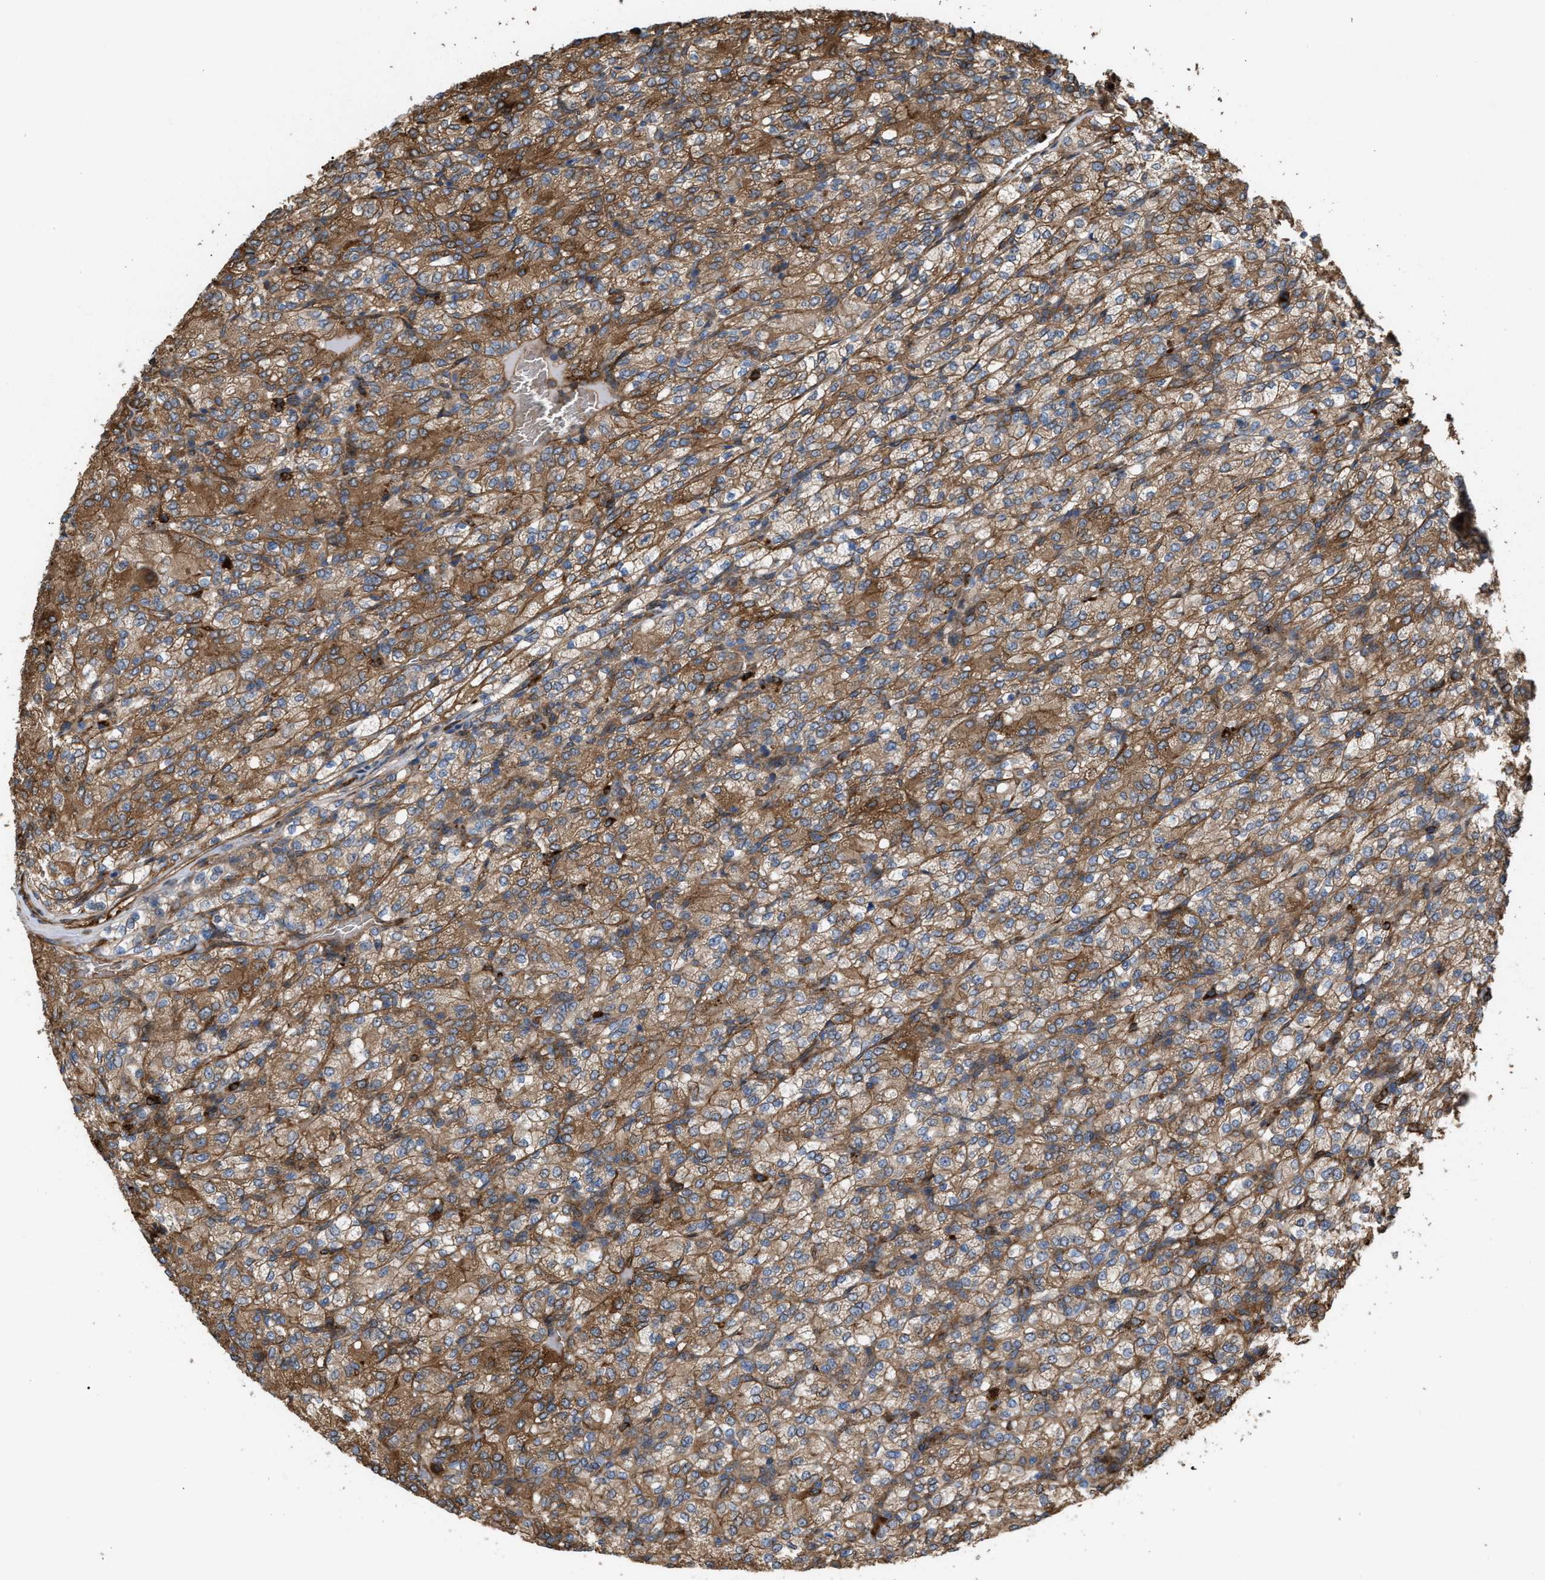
{"staining": {"intensity": "moderate", "quantity": ">75%", "location": "cytoplasmic/membranous"}, "tissue": "renal cancer", "cell_type": "Tumor cells", "image_type": "cancer", "snomed": [{"axis": "morphology", "description": "Adenocarcinoma, NOS"}, {"axis": "topography", "description": "Kidney"}], "caption": "An immunohistochemistry (IHC) histopathology image of neoplastic tissue is shown. Protein staining in brown highlights moderate cytoplasmic/membranous positivity in adenocarcinoma (renal) within tumor cells.", "gene": "GCC1", "patient": {"sex": "male", "age": 77}}